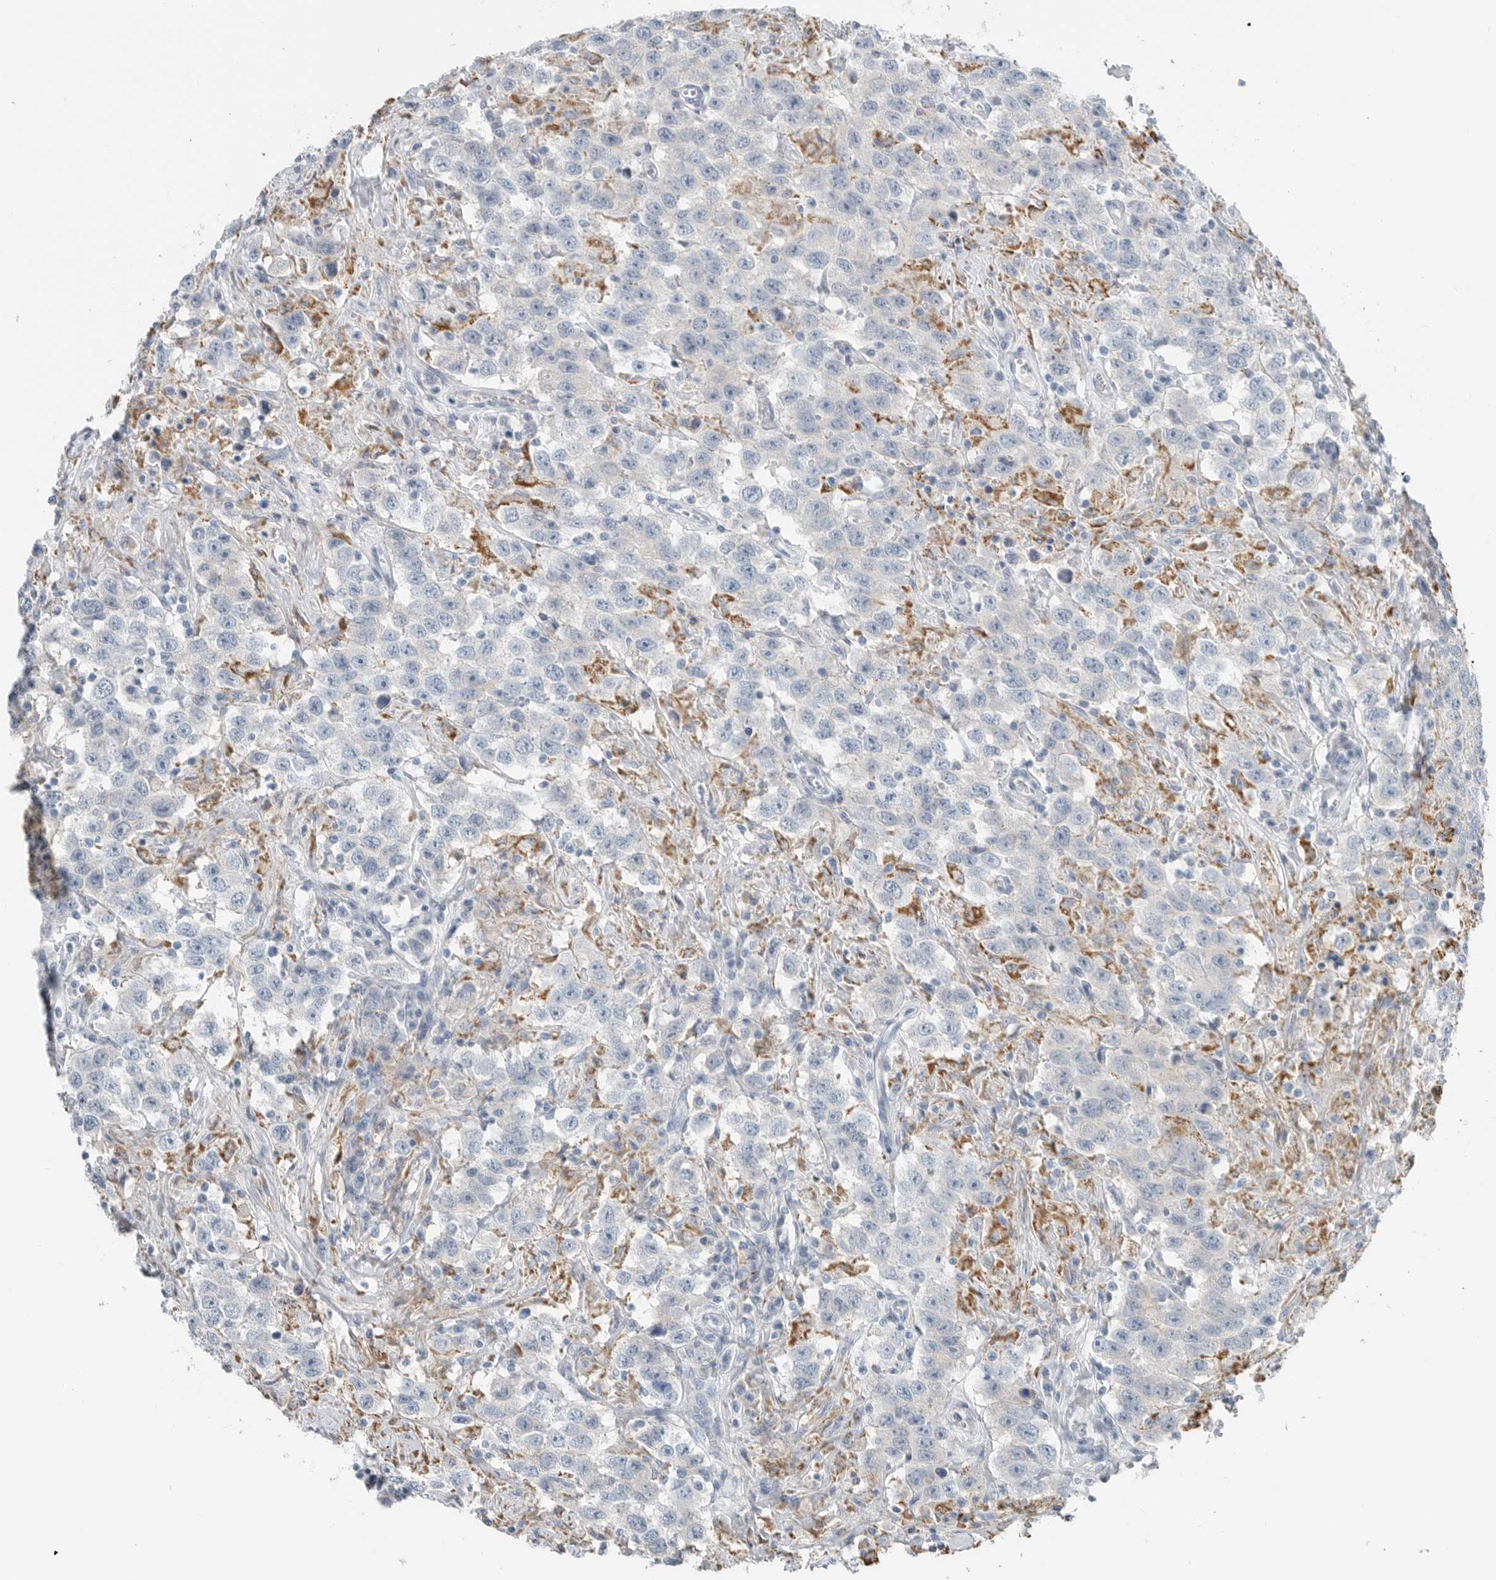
{"staining": {"intensity": "negative", "quantity": "none", "location": "none"}, "tissue": "testis cancer", "cell_type": "Tumor cells", "image_type": "cancer", "snomed": [{"axis": "morphology", "description": "Seminoma, NOS"}, {"axis": "topography", "description": "Testis"}], "caption": "This is an immunohistochemistry image of human seminoma (testis). There is no expression in tumor cells.", "gene": "SERPINB7", "patient": {"sex": "male", "age": 41}}